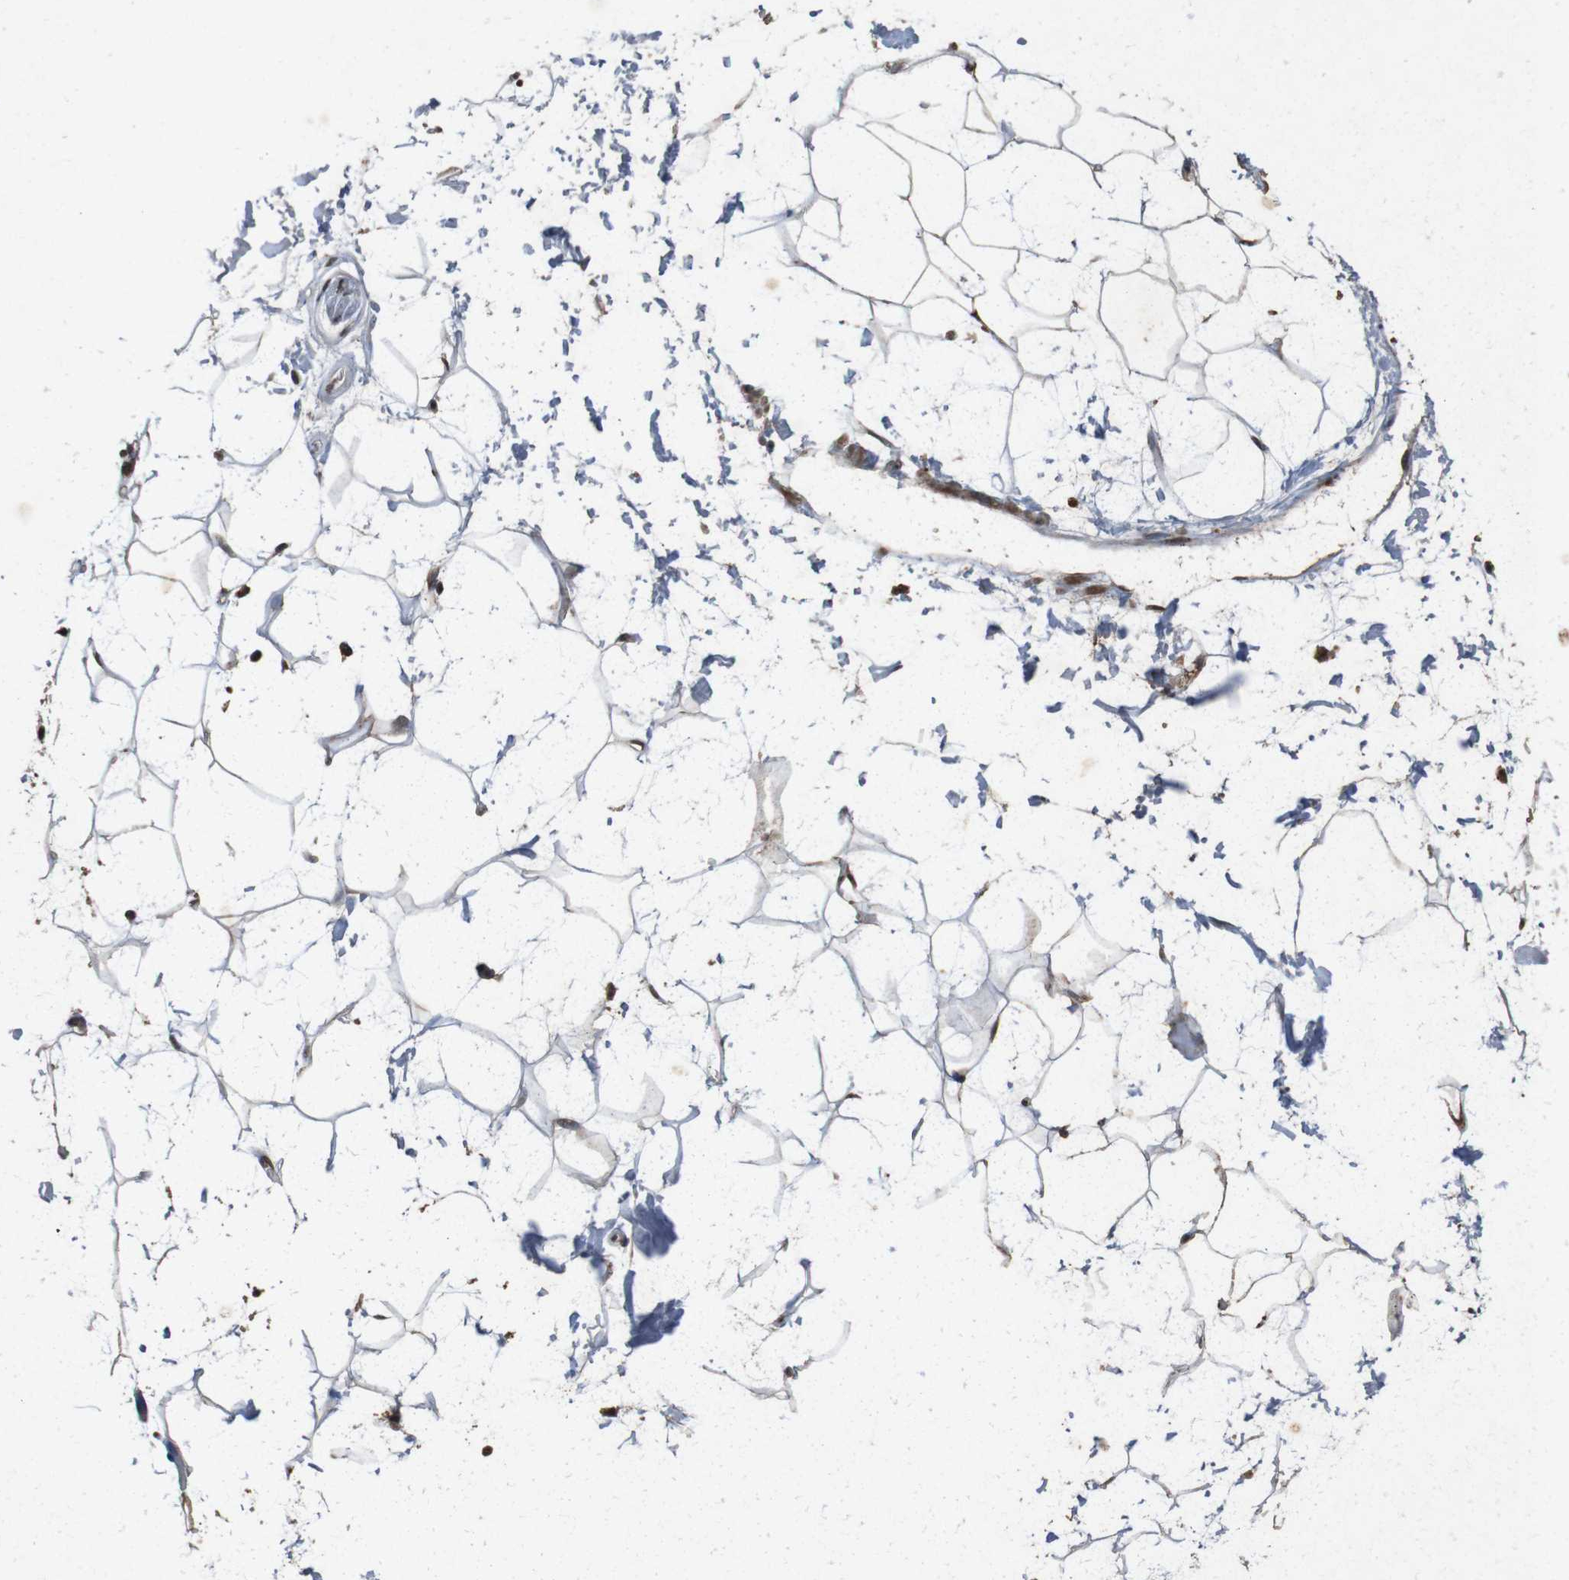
{"staining": {"intensity": "moderate", "quantity": "25%-75%", "location": "cytoplasmic/membranous,nuclear"}, "tissue": "adipose tissue", "cell_type": "Adipocytes", "image_type": "normal", "snomed": [{"axis": "morphology", "description": "Normal tissue, NOS"}, {"axis": "topography", "description": "Soft tissue"}], "caption": "DAB immunohistochemical staining of benign human adipose tissue demonstrates moderate cytoplasmic/membranous,nuclear protein staining in about 25%-75% of adipocytes. (DAB (3,3'-diaminobenzidine) IHC, brown staining for protein, blue staining for nuclei).", "gene": "SORL1", "patient": {"sex": "male", "age": 72}}